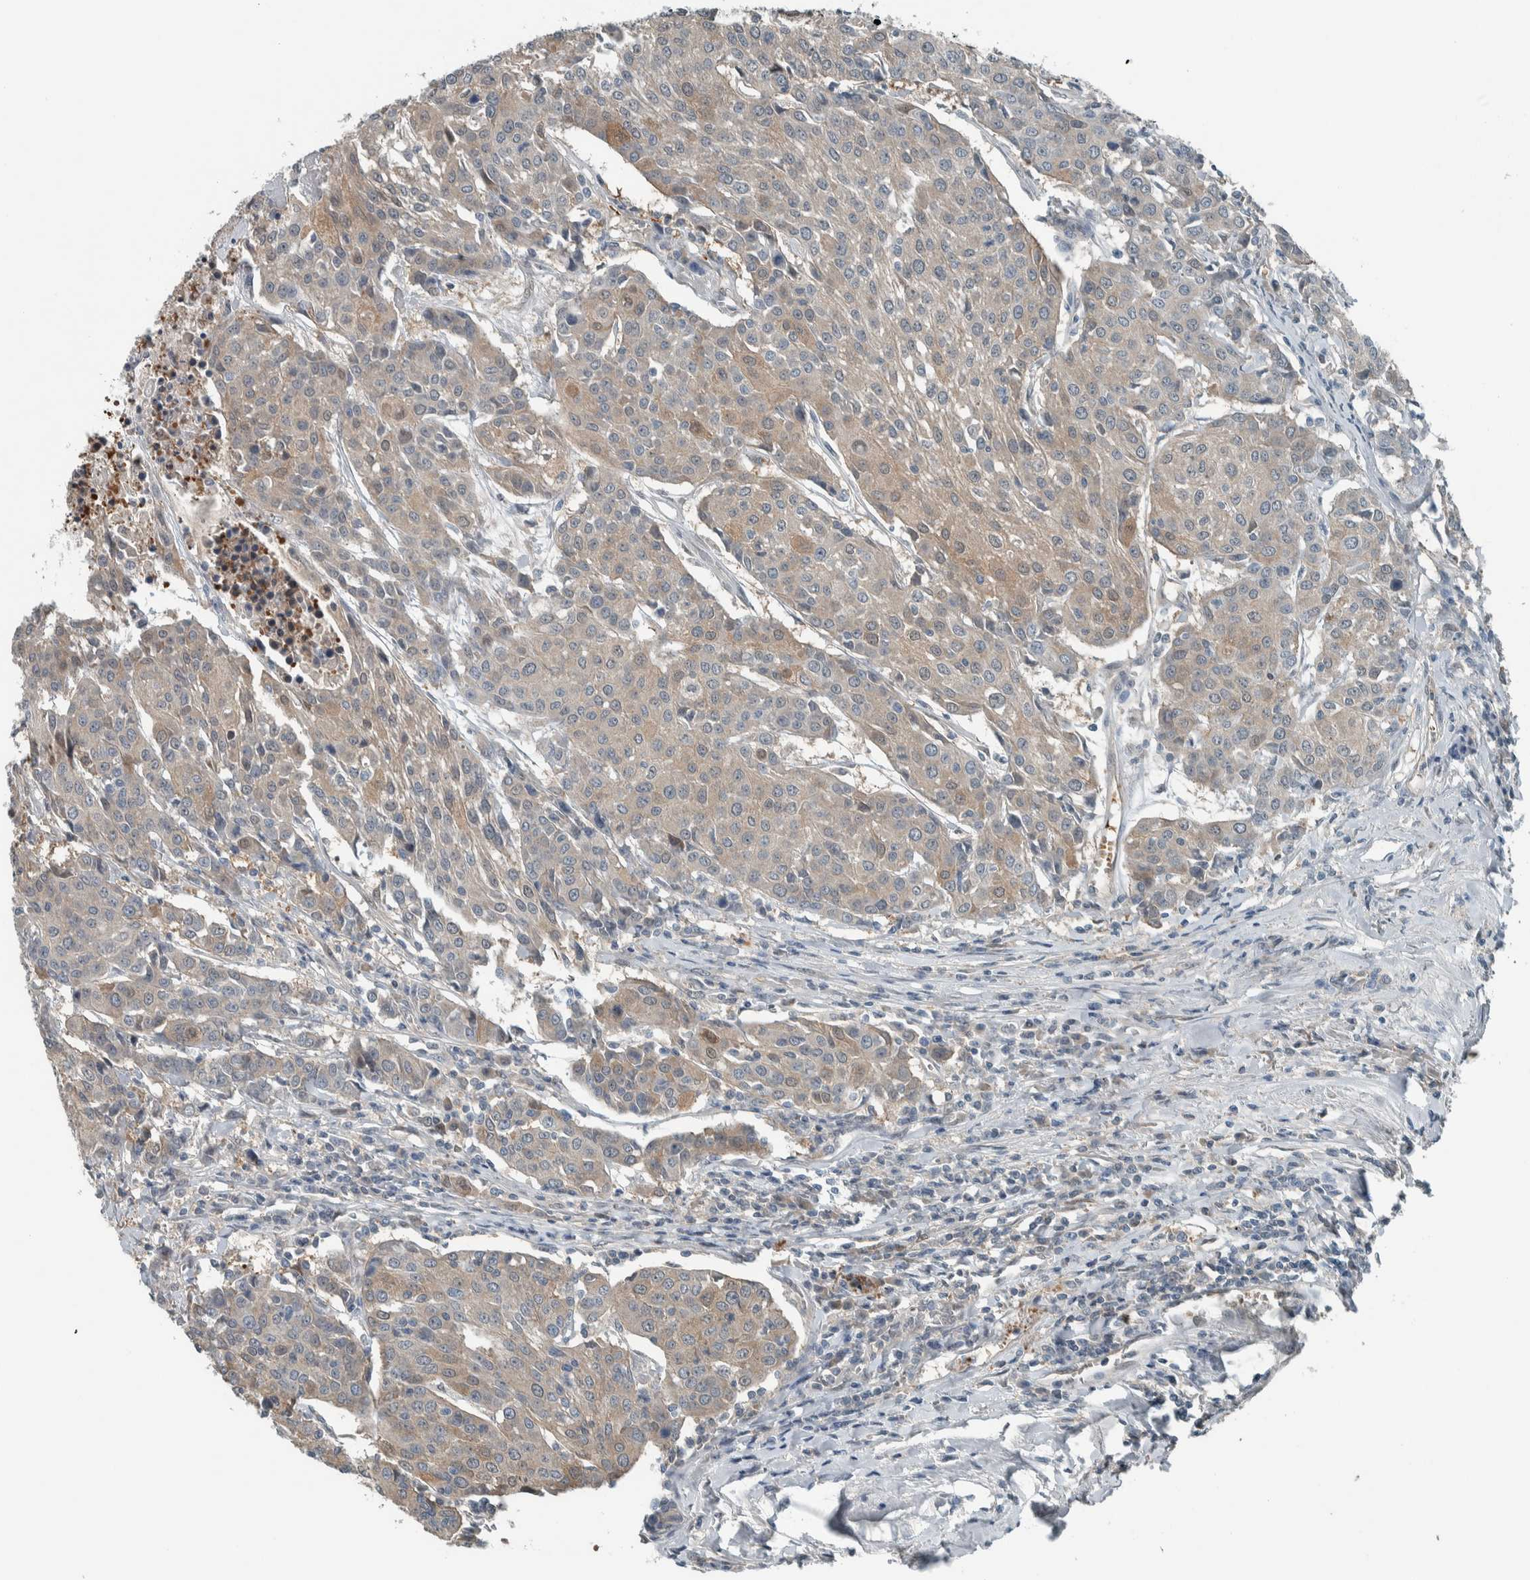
{"staining": {"intensity": "weak", "quantity": ">75%", "location": "cytoplasmic/membranous"}, "tissue": "urothelial cancer", "cell_type": "Tumor cells", "image_type": "cancer", "snomed": [{"axis": "morphology", "description": "Urothelial carcinoma, High grade"}, {"axis": "topography", "description": "Urinary bladder"}], "caption": "Brown immunohistochemical staining in high-grade urothelial carcinoma reveals weak cytoplasmic/membranous positivity in approximately >75% of tumor cells.", "gene": "ALAD", "patient": {"sex": "female", "age": 85}}